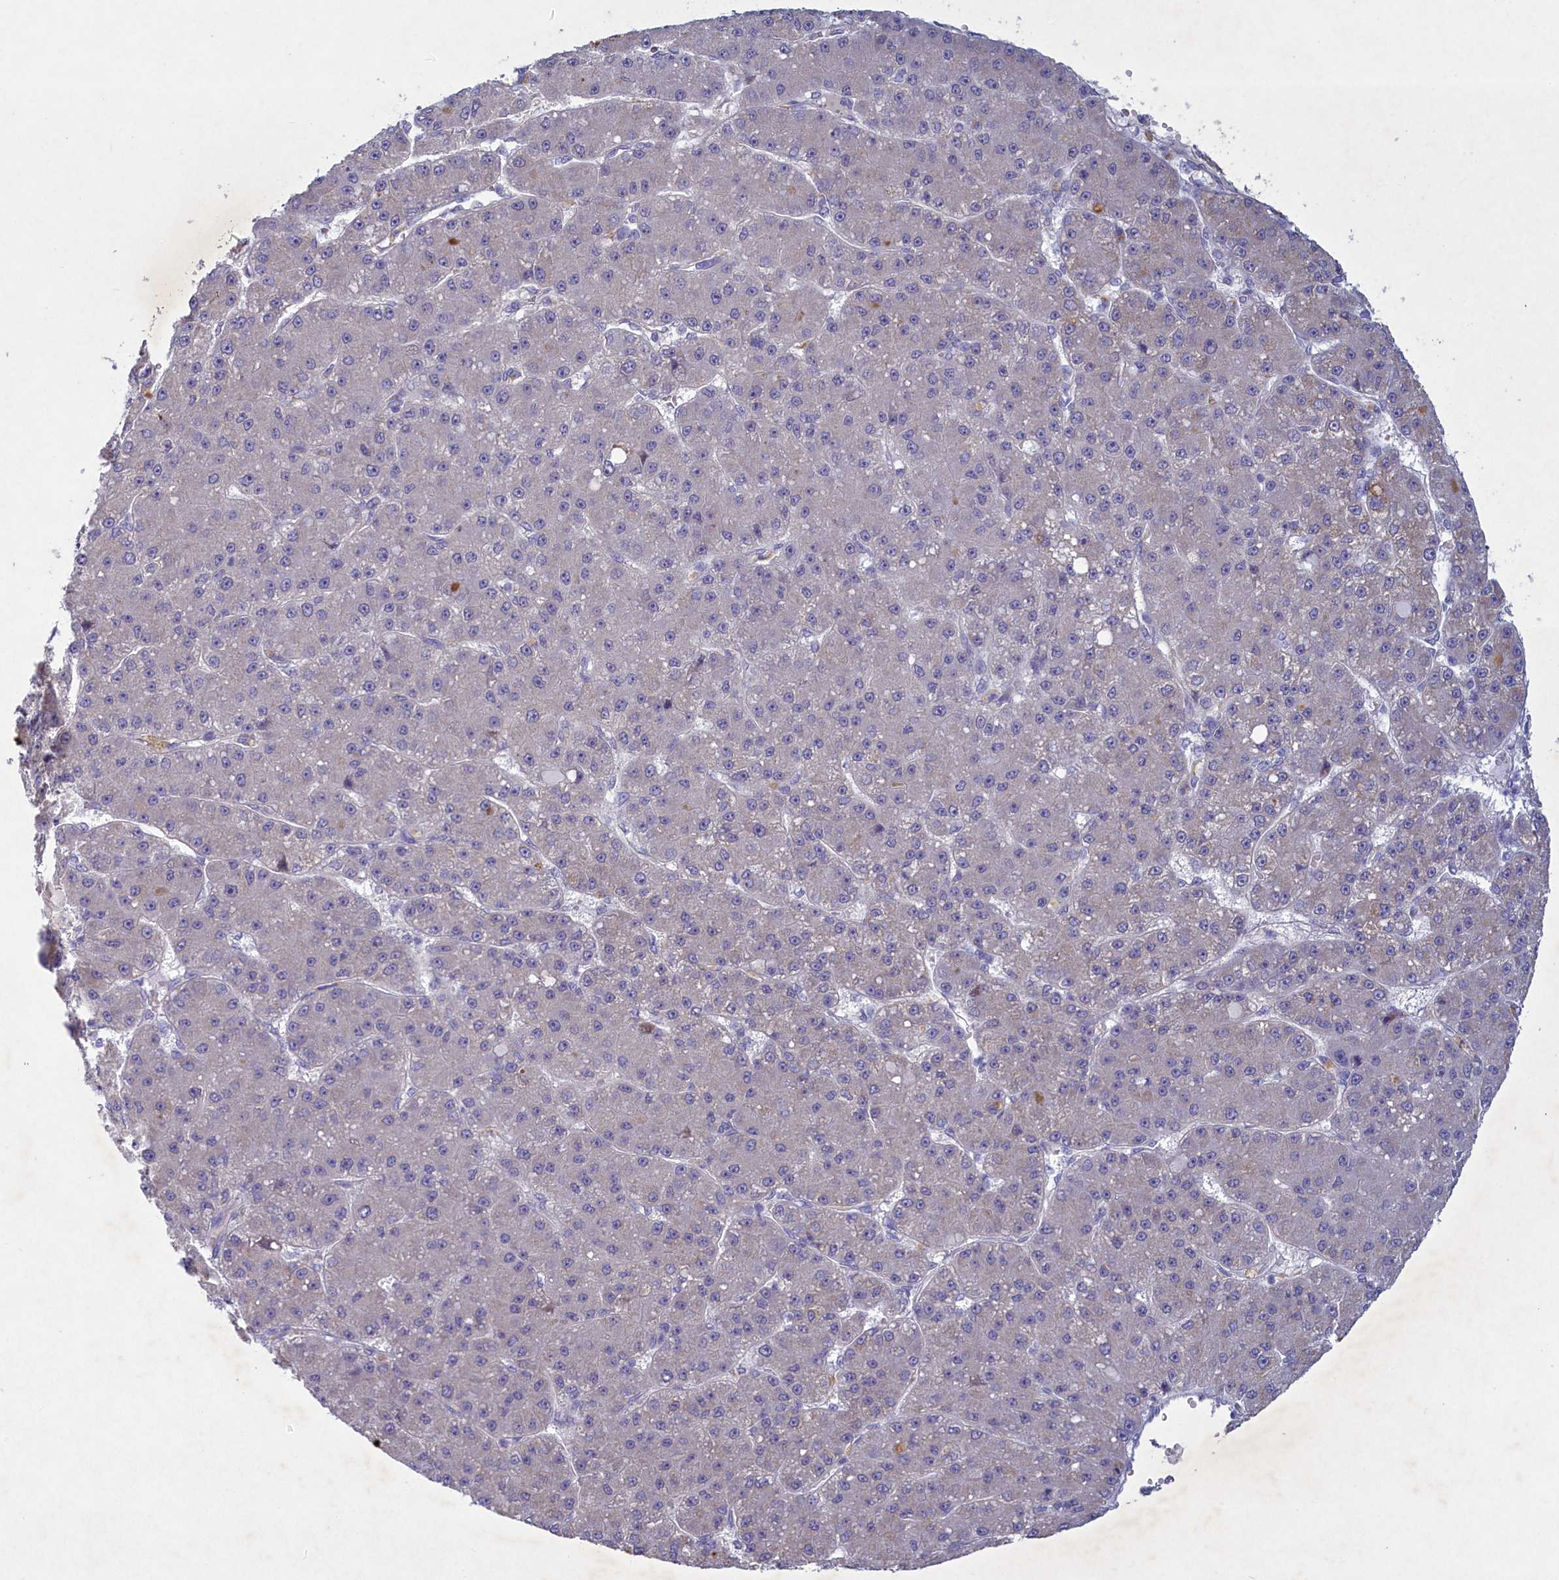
{"staining": {"intensity": "negative", "quantity": "none", "location": "none"}, "tissue": "liver cancer", "cell_type": "Tumor cells", "image_type": "cancer", "snomed": [{"axis": "morphology", "description": "Carcinoma, Hepatocellular, NOS"}, {"axis": "topography", "description": "Liver"}], "caption": "The histopathology image reveals no significant staining in tumor cells of liver hepatocellular carcinoma. The staining was performed using DAB (3,3'-diaminobenzidine) to visualize the protein expression in brown, while the nuclei were stained in blue with hematoxylin (Magnification: 20x).", "gene": "PLEKHG6", "patient": {"sex": "male", "age": 67}}